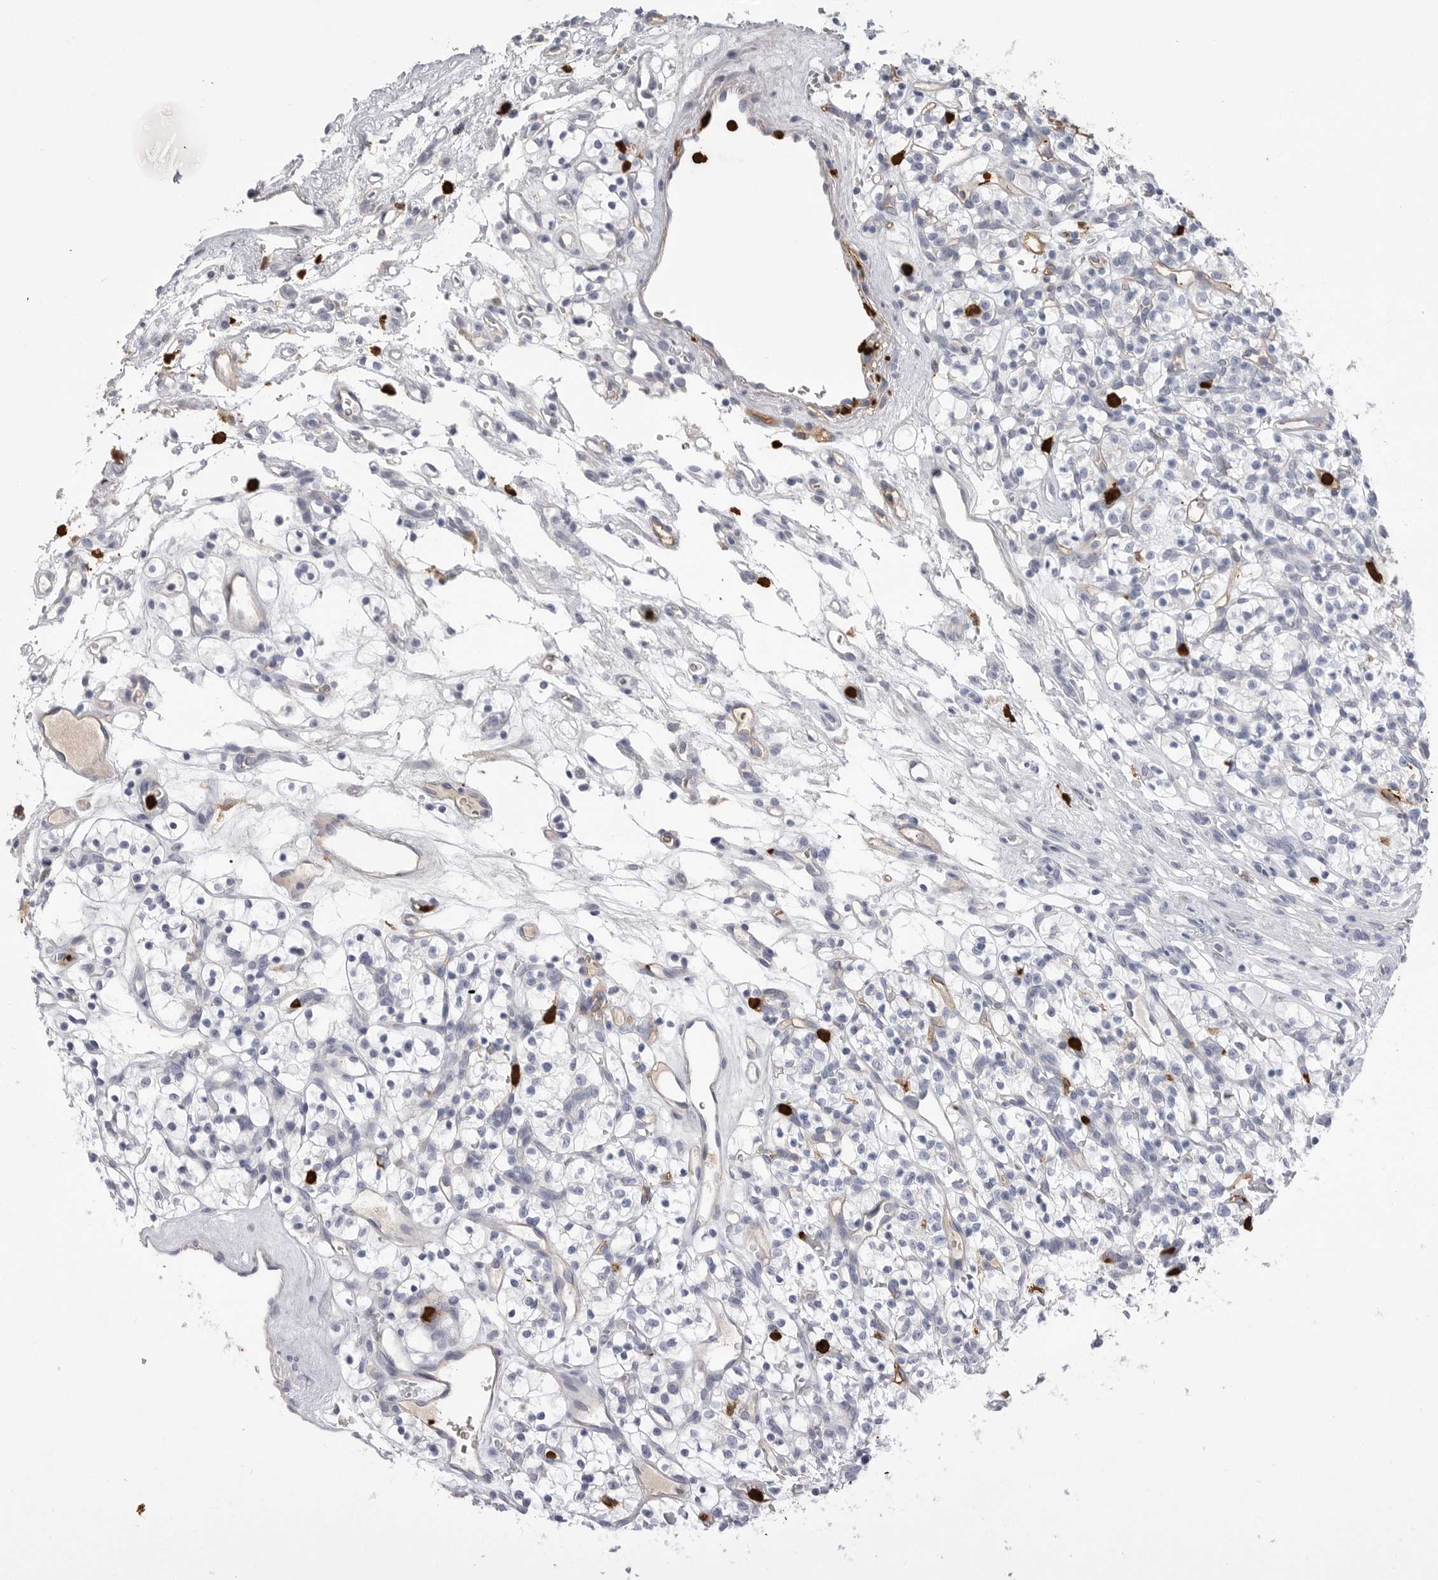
{"staining": {"intensity": "negative", "quantity": "none", "location": "none"}, "tissue": "renal cancer", "cell_type": "Tumor cells", "image_type": "cancer", "snomed": [{"axis": "morphology", "description": "Adenocarcinoma, NOS"}, {"axis": "topography", "description": "Kidney"}], "caption": "Micrograph shows no protein positivity in tumor cells of renal adenocarcinoma tissue.", "gene": "CYB561D1", "patient": {"sex": "female", "age": 57}}